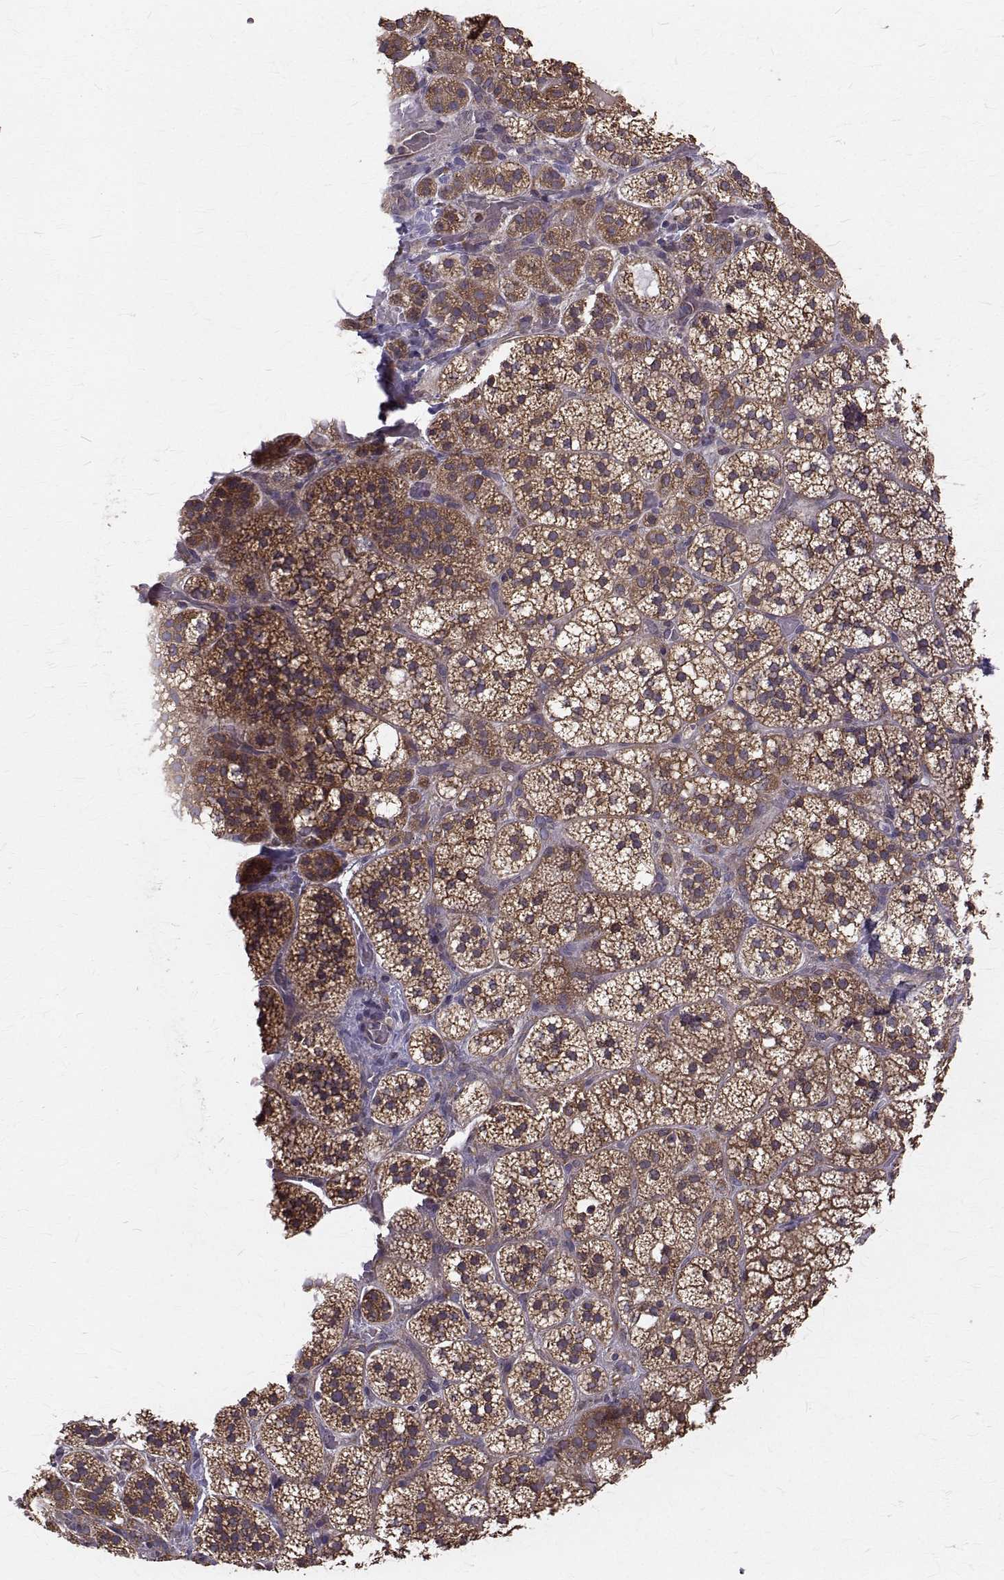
{"staining": {"intensity": "moderate", "quantity": ">75%", "location": "cytoplasmic/membranous"}, "tissue": "adrenal gland", "cell_type": "Glandular cells", "image_type": "normal", "snomed": [{"axis": "morphology", "description": "Normal tissue, NOS"}, {"axis": "topography", "description": "Adrenal gland"}], "caption": "Immunohistochemistry (IHC) photomicrograph of normal adrenal gland: human adrenal gland stained using IHC reveals medium levels of moderate protein expression localized specifically in the cytoplasmic/membranous of glandular cells, appearing as a cytoplasmic/membranous brown color.", "gene": "FARSB", "patient": {"sex": "male", "age": 53}}